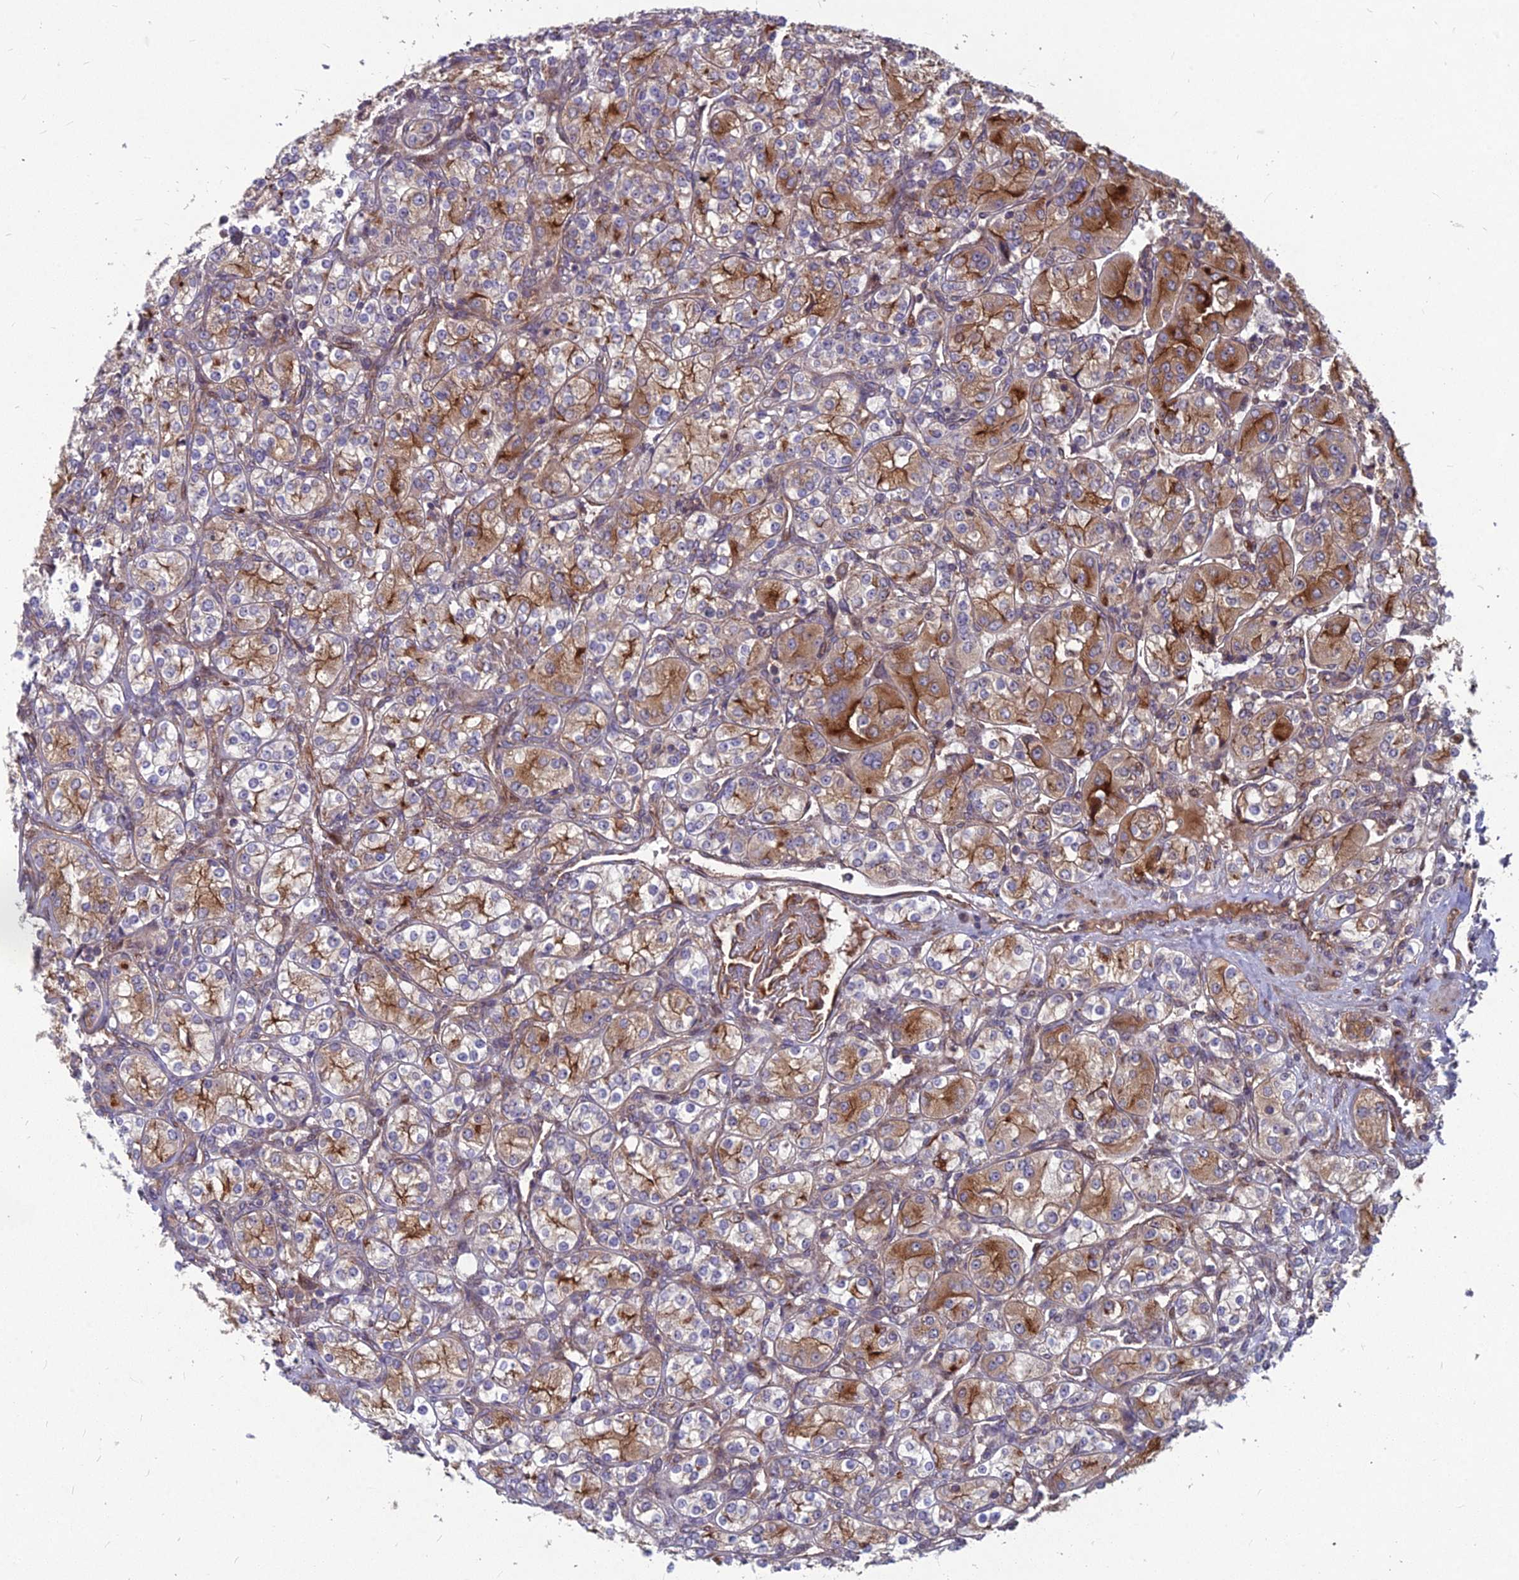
{"staining": {"intensity": "moderate", "quantity": "25%-75%", "location": "cytoplasmic/membranous"}, "tissue": "renal cancer", "cell_type": "Tumor cells", "image_type": "cancer", "snomed": [{"axis": "morphology", "description": "Adenocarcinoma, NOS"}, {"axis": "topography", "description": "Kidney"}], "caption": "The histopathology image displays a brown stain indicating the presence of a protein in the cytoplasmic/membranous of tumor cells in renal cancer.", "gene": "MFSD8", "patient": {"sex": "male", "age": 77}}